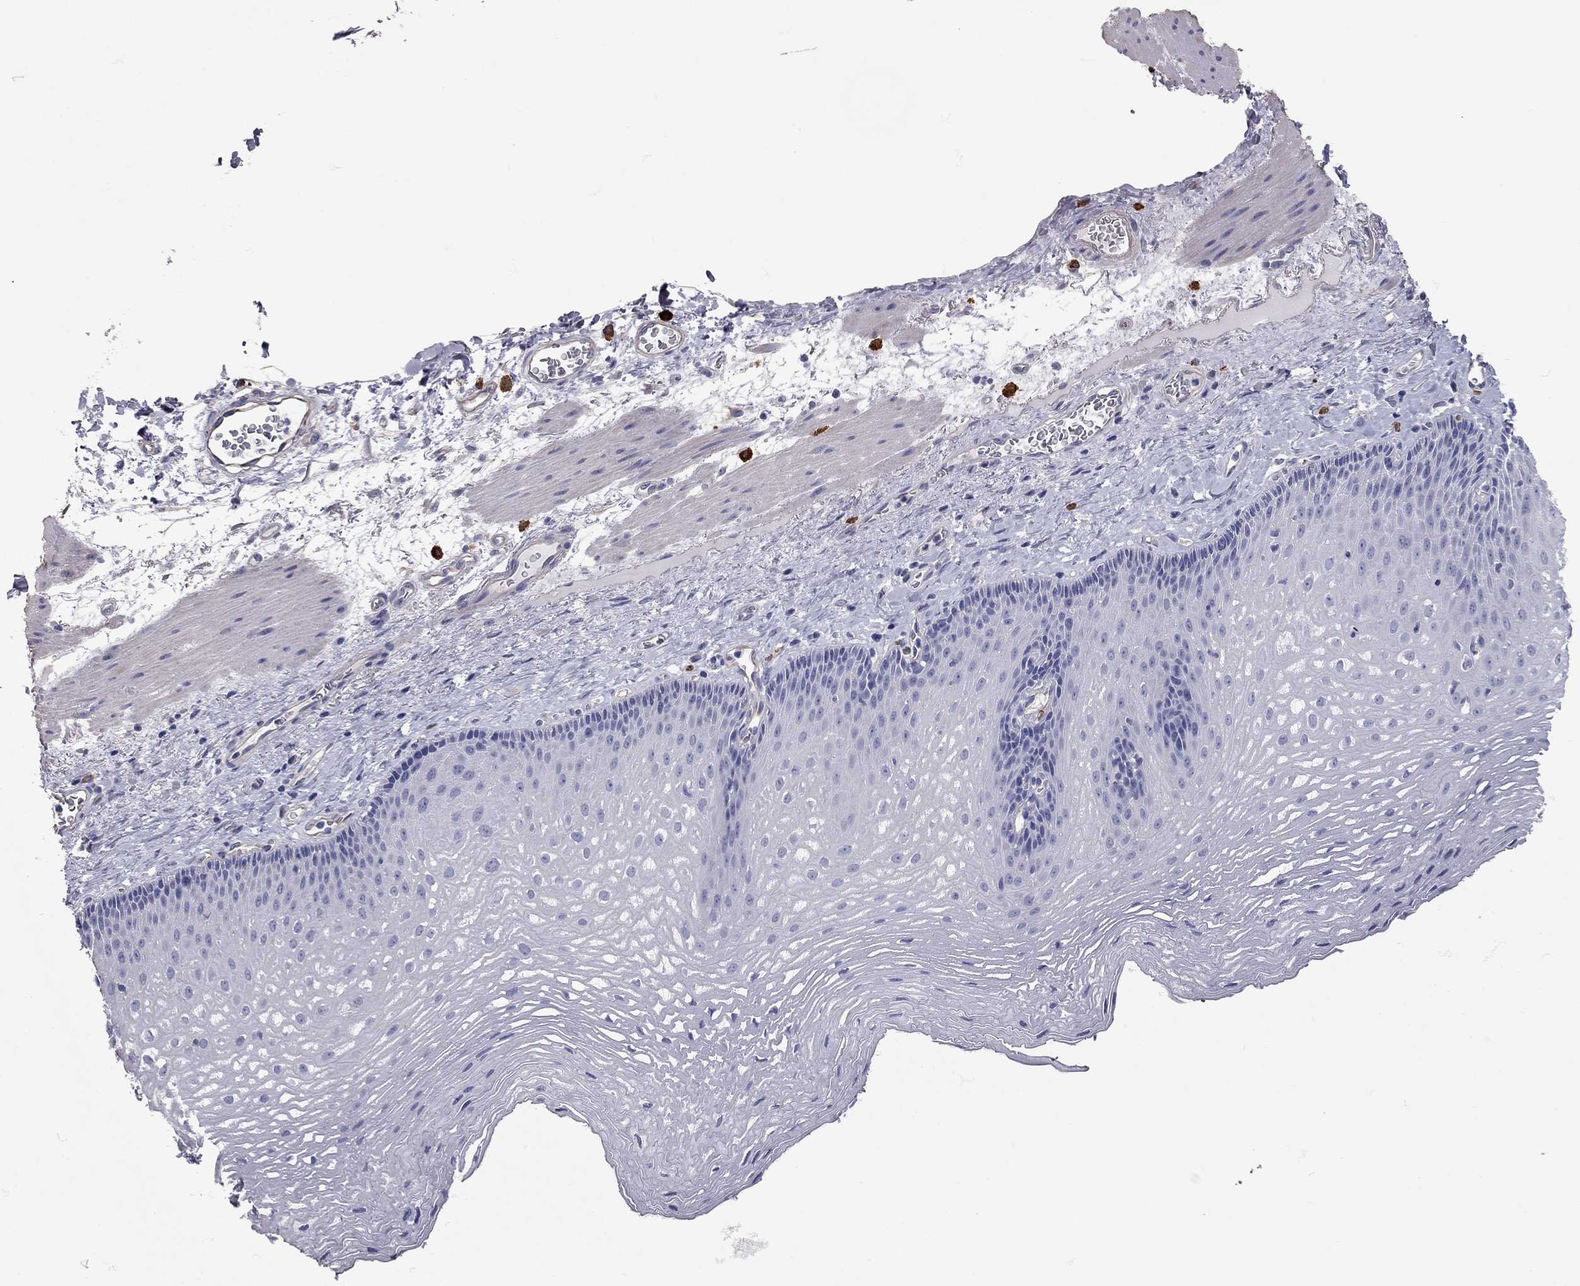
{"staining": {"intensity": "negative", "quantity": "none", "location": "none"}, "tissue": "esophagus", "cell_type": "Squamous epithelial cells", "image_type": "normal", "snomed": [{"axis": "morphology", "description": "Normal tissue, NOS"}, {"axis": "topography", "description": "Esophagus"}], "caption": "This histopathology image is of normal esophagus stained with immunohistochemistry to label a protein in brown with the nuclei are counter-stained blue. There is no expression in squamous epithelial cells.", "gene": "C10orf90", "patient": {"sex": "male", "age": 76}}